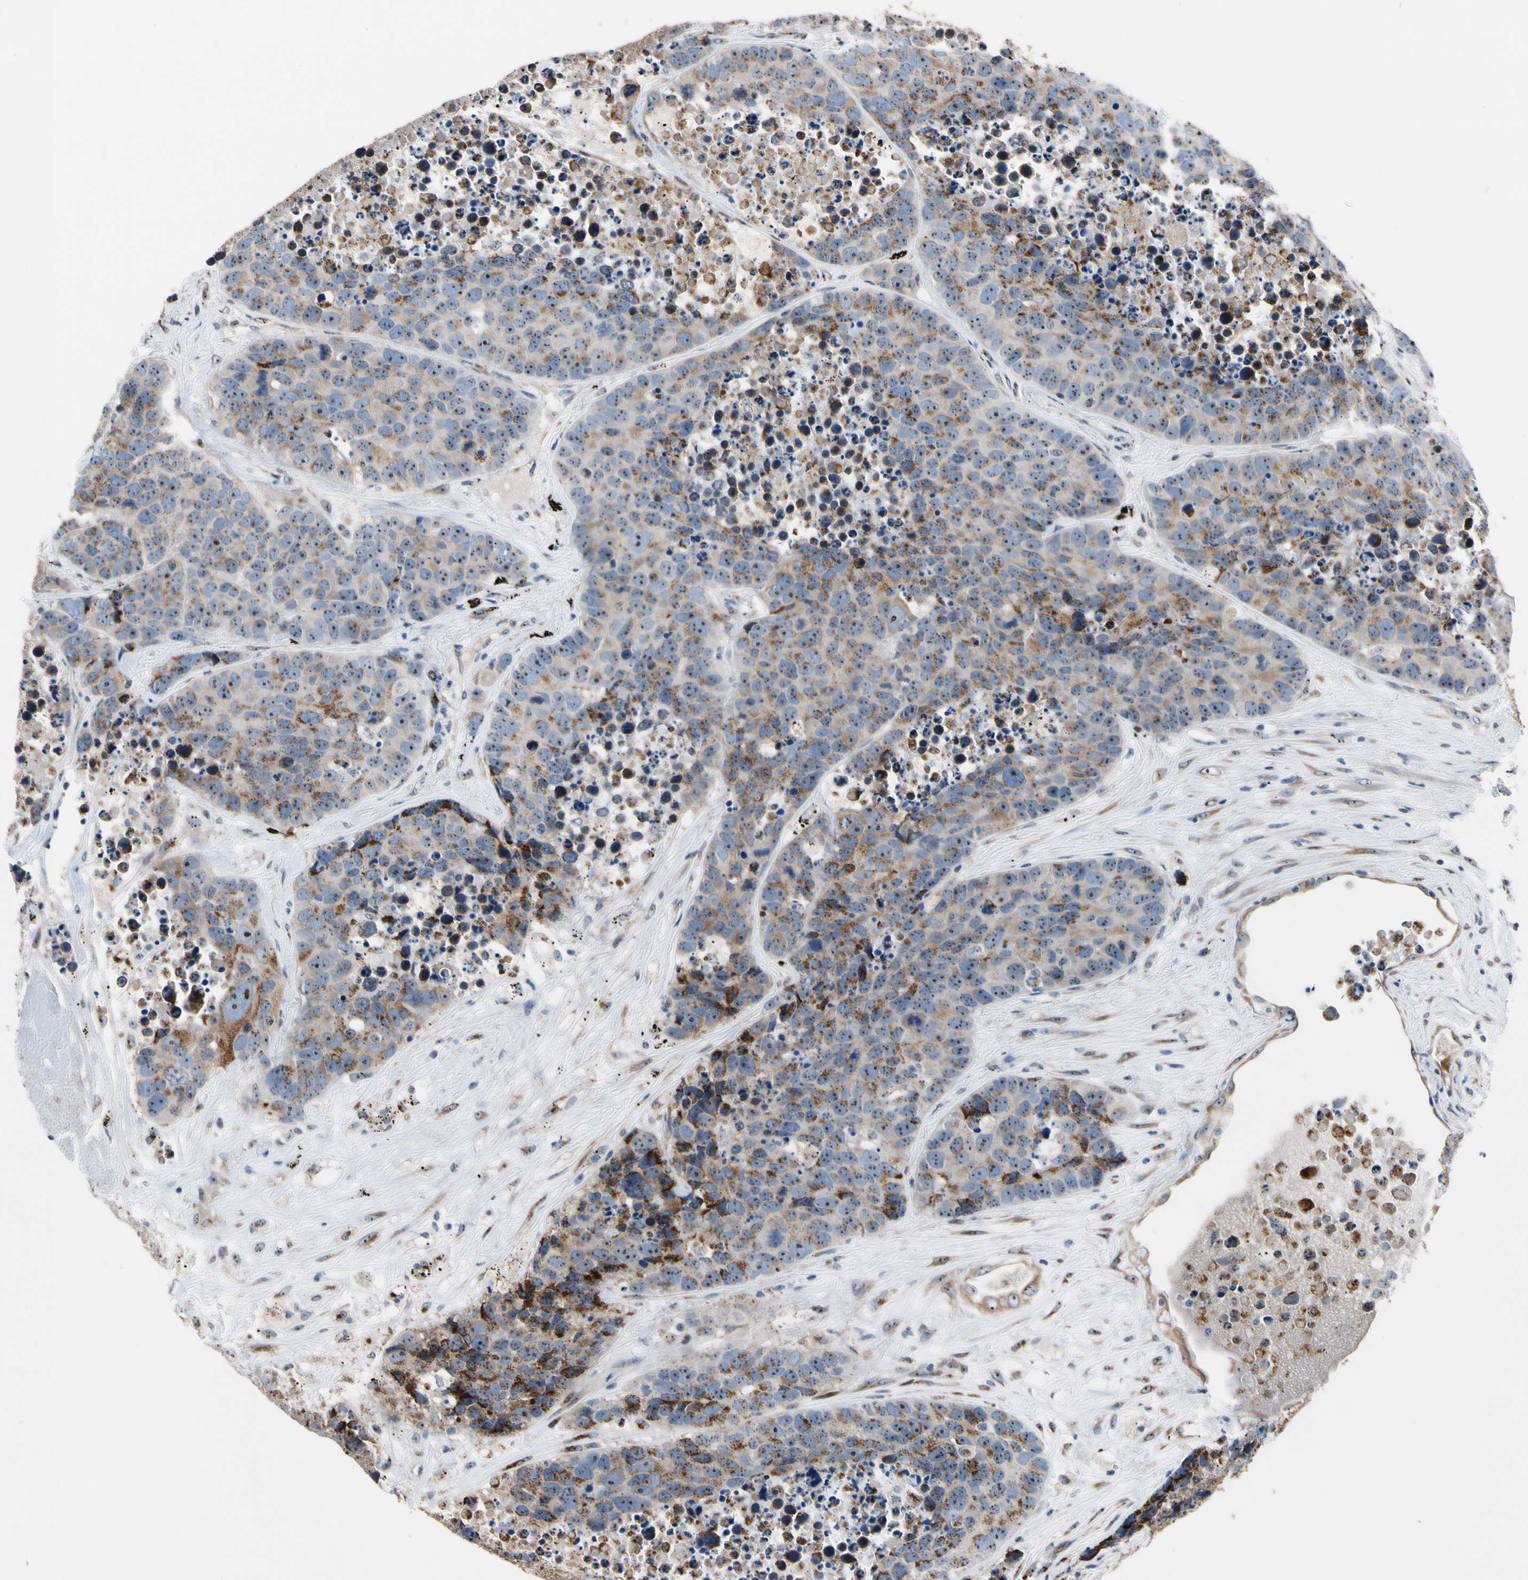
{"staining": {"intensity": "weak", "quantity": ">75%", "location": "cytoplasmic/membranous"}, "tissue": "carcinoid", "cell_type": "Tumor cells", "image_type": "cancer", "snomed": [{"axis": "morphology", "description": "Carcinoid, malignant, NOS"}, {"axis": "topography", "description": "Lung"}], "caption": "This is a micrograph of immunohistochemistry staining of malignant carcinoid, which shows weak expression in the cytoplasmic/membranous of tumor cells.", "gene": "TMED7", "patient": {"sex": "male", "age": 60}}